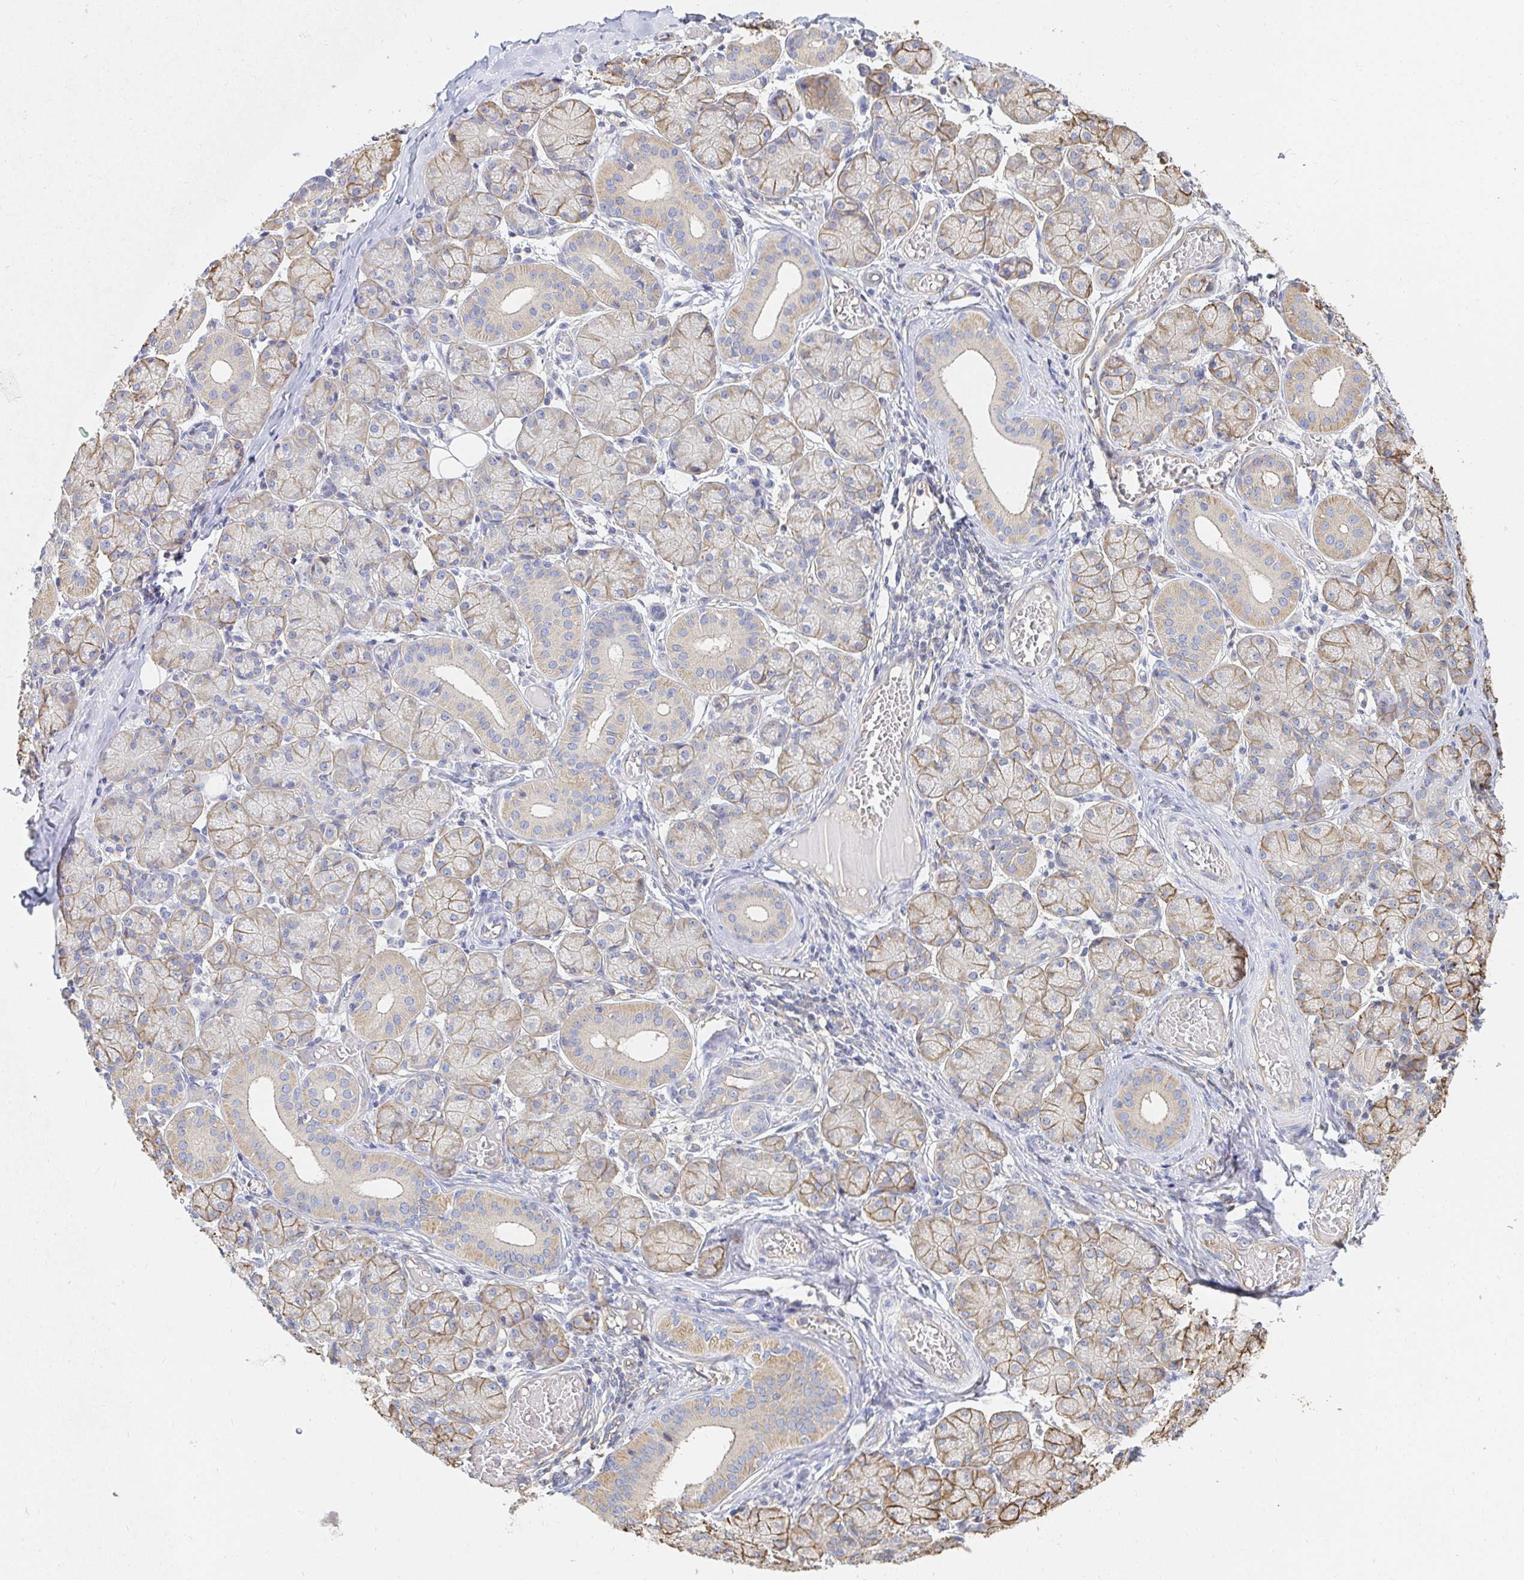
{"staining": {"intensity": "moderate", "quantity": ">75%", "location": "cytoplasmic/membranous"}, "tissue": "salivary gland", "cell_type": "Glandular cells", "image_type": "normal", "snomed": [{"axis": "morphology", "description": "Normal tissue, NOS"}, {"axis": "topography", "description": "Salivary gland"}], "caption": "A medium amount of moderate cytoplasmic/membranous positivity is identified in about >75% of glandular cells in normal salivary gland.", "gene": "TSPAN19", "patient": {"sex": "female", "age": 24}}